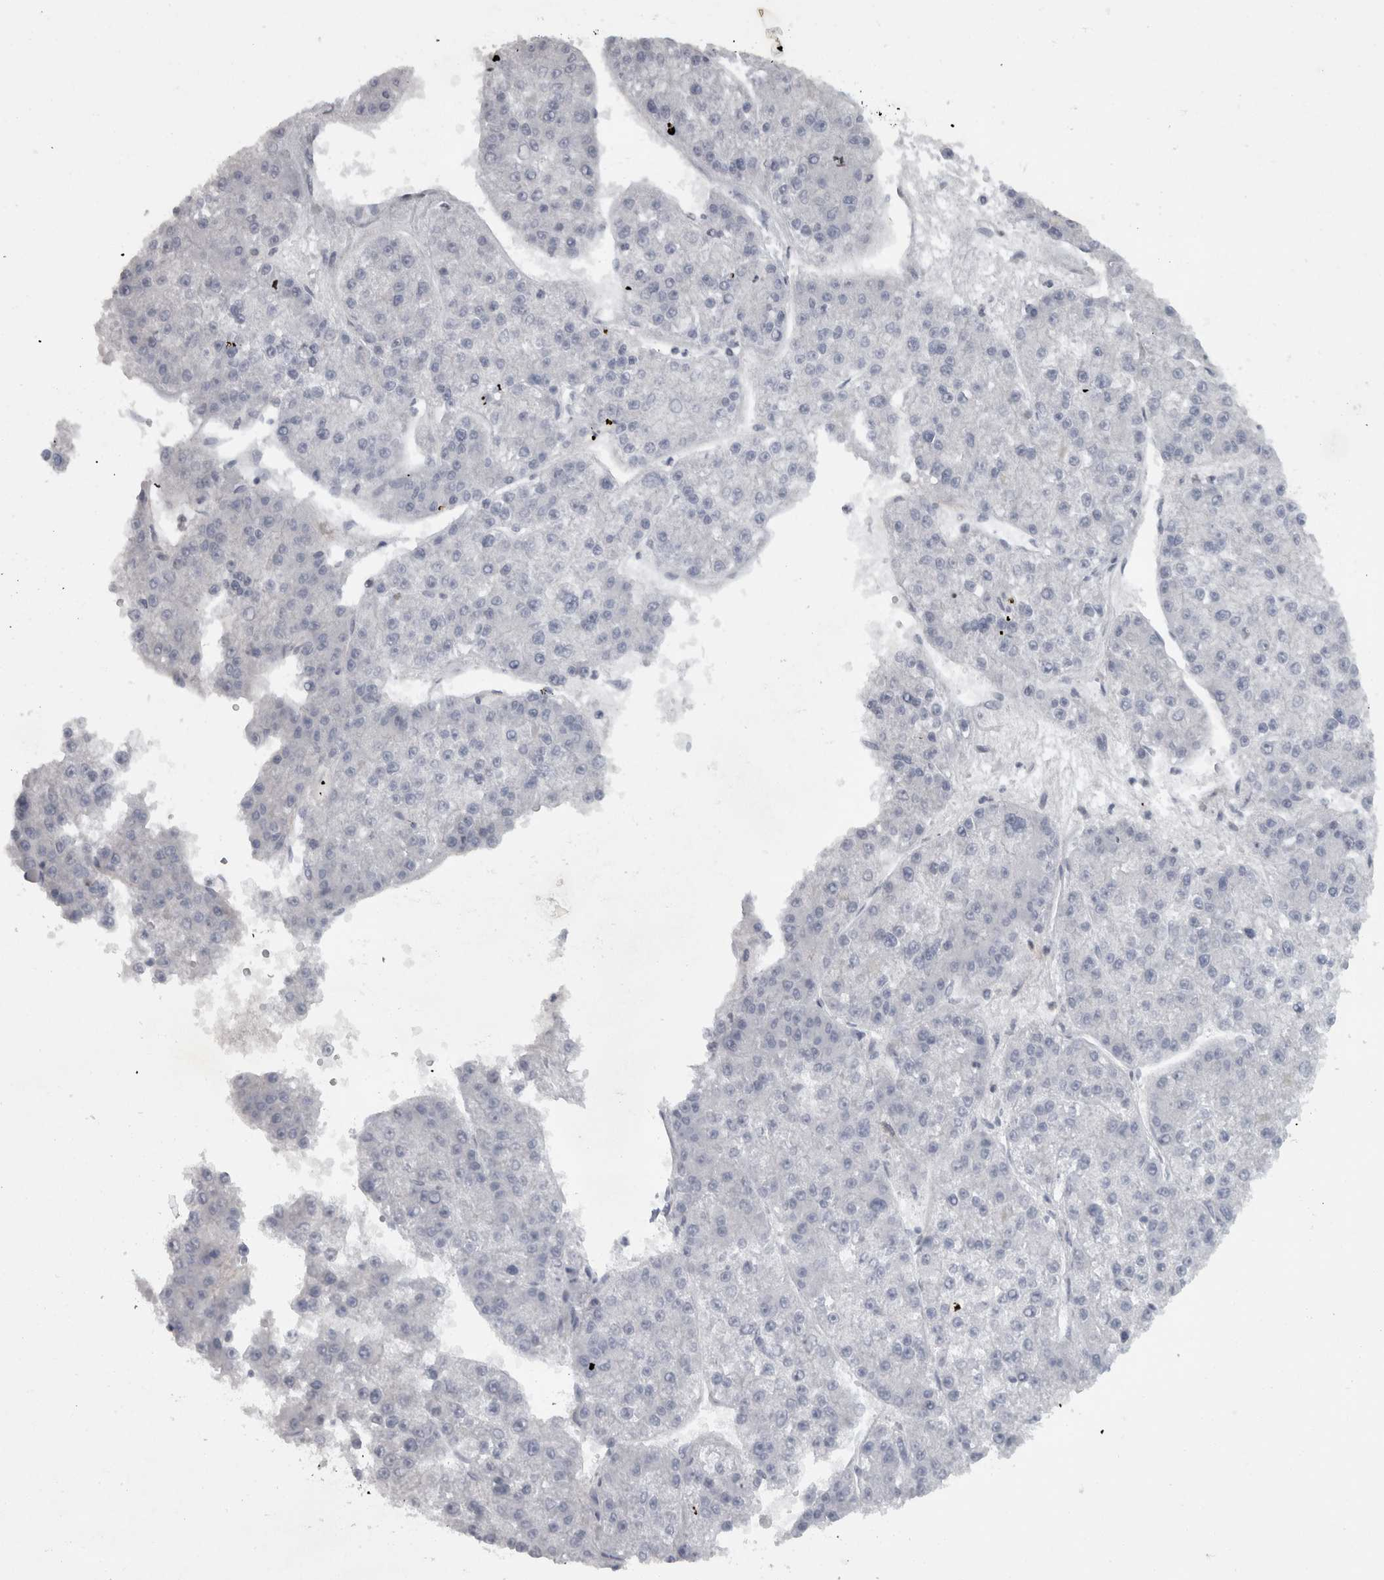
{"staining": {"intensity": "negative", "quantity": "none", "location": "none"}, "tissue": "liver cancer", "cell_type": "Tumor cells", "image_type": "cancer", "snomed": [{"axis": "morphology", "description": "Carcinoma, Hepatocellular, NOS"}, {"axis": "topography", "description": "Liver"}], "caption": "Immunohistochemistry of liver cancer reveals no expression in tumor cells.", "gene": "PPP1R12B", "patient": {"sex": "female", "age": 73}}